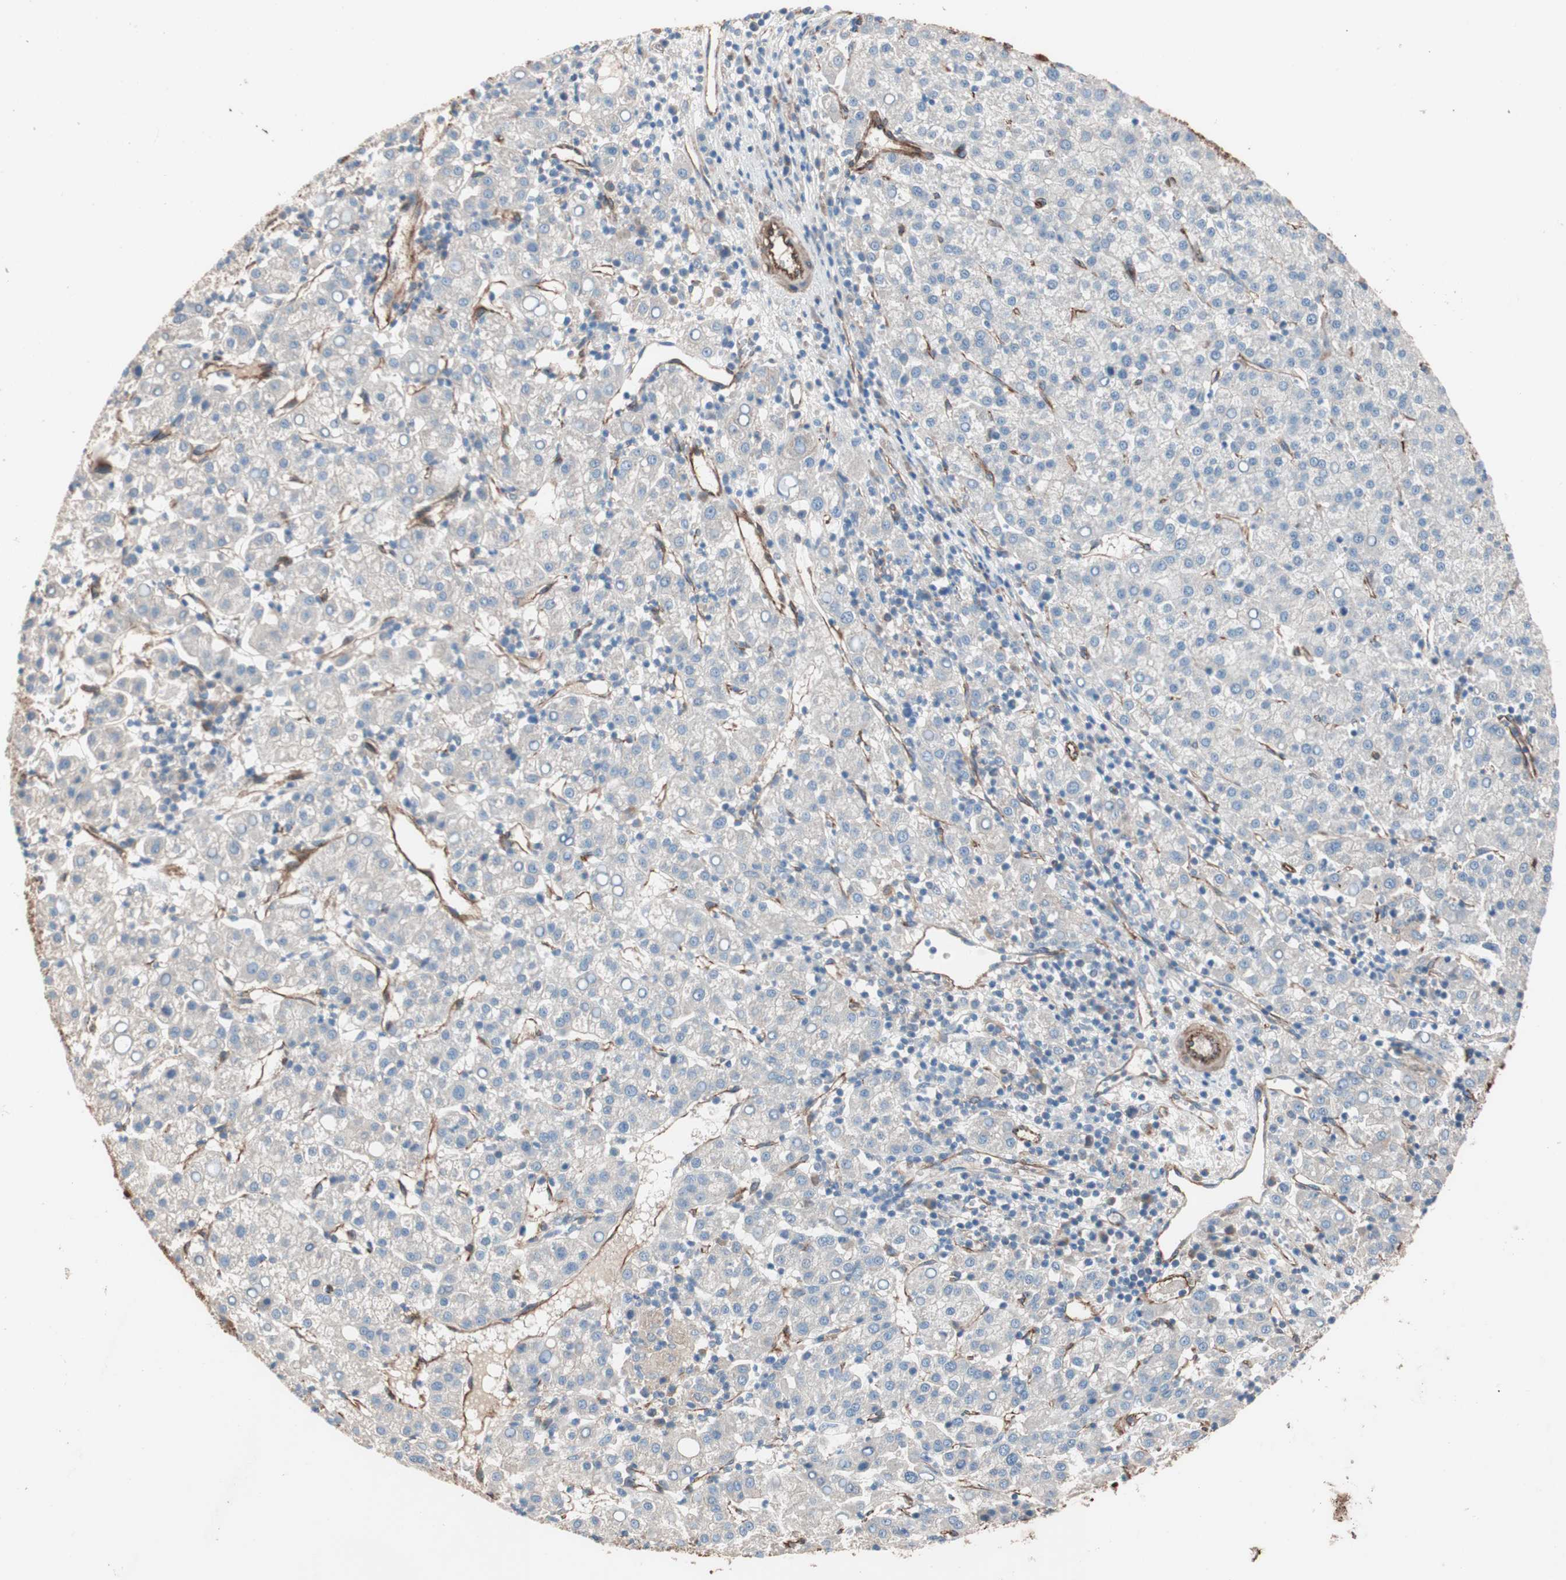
{"staining": {"intensity": "negative", "quantity": "none", "location": "none"}, "tissue": "liver cancer", "cell_type": "Tumor cells", "image_type": "cancer", "snomed": [{"axis": "morphology", "description": "Carcinoma, Hepatocellular, NOS"}, {"axis": "topography", "description": "Liver"}], "caption": "Immunohistochemical staining of liver cancer shows no significant expression in tumor cells. (DAB (3,3'-diaminobenzidine) immunohistochemistry, high magnification).", "gene": "SPINT1", "patient": {"sex": "female", "age": 58}}